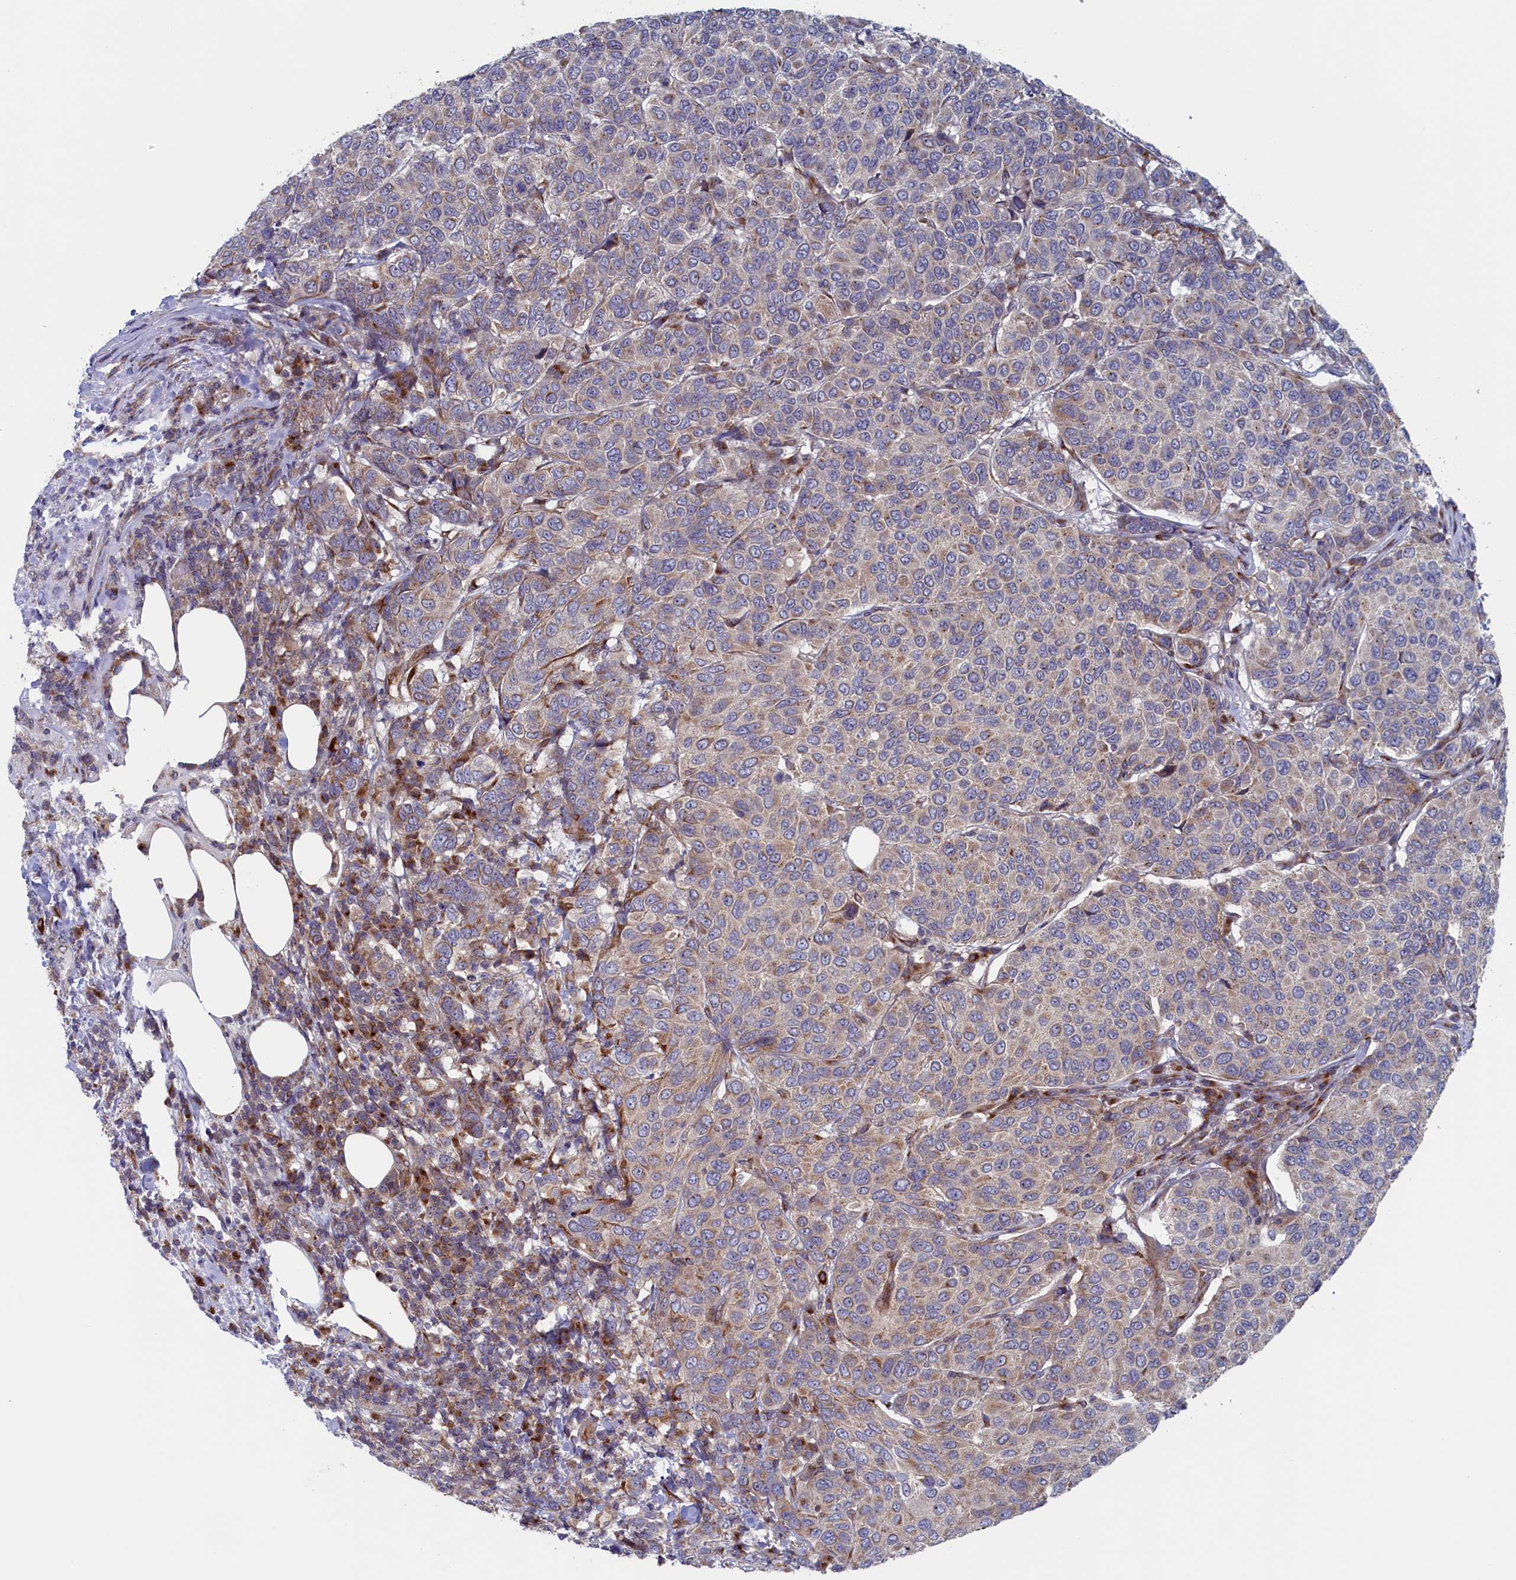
{"staining": {"intensity": "weak", "quantity": "<25%", "location": "cytoplasmic/membranous"}, "tissue": "breast cancer", "cell_type": "Tumor cells", "image_type": "cancer", "snomed": [{"axis": "morphology", "description": "Duct carcinoma"}, {"axis": "topography", "description": "Breast"}], "caption": "A high-resolution micrograph shows immunohistochemistry staining of breast cancer (invasive ductal carcinoma), which shows no significant expression in tumor cells.", "gene": "MTFMT", "patient": {"sex": "female", "age": 55}}